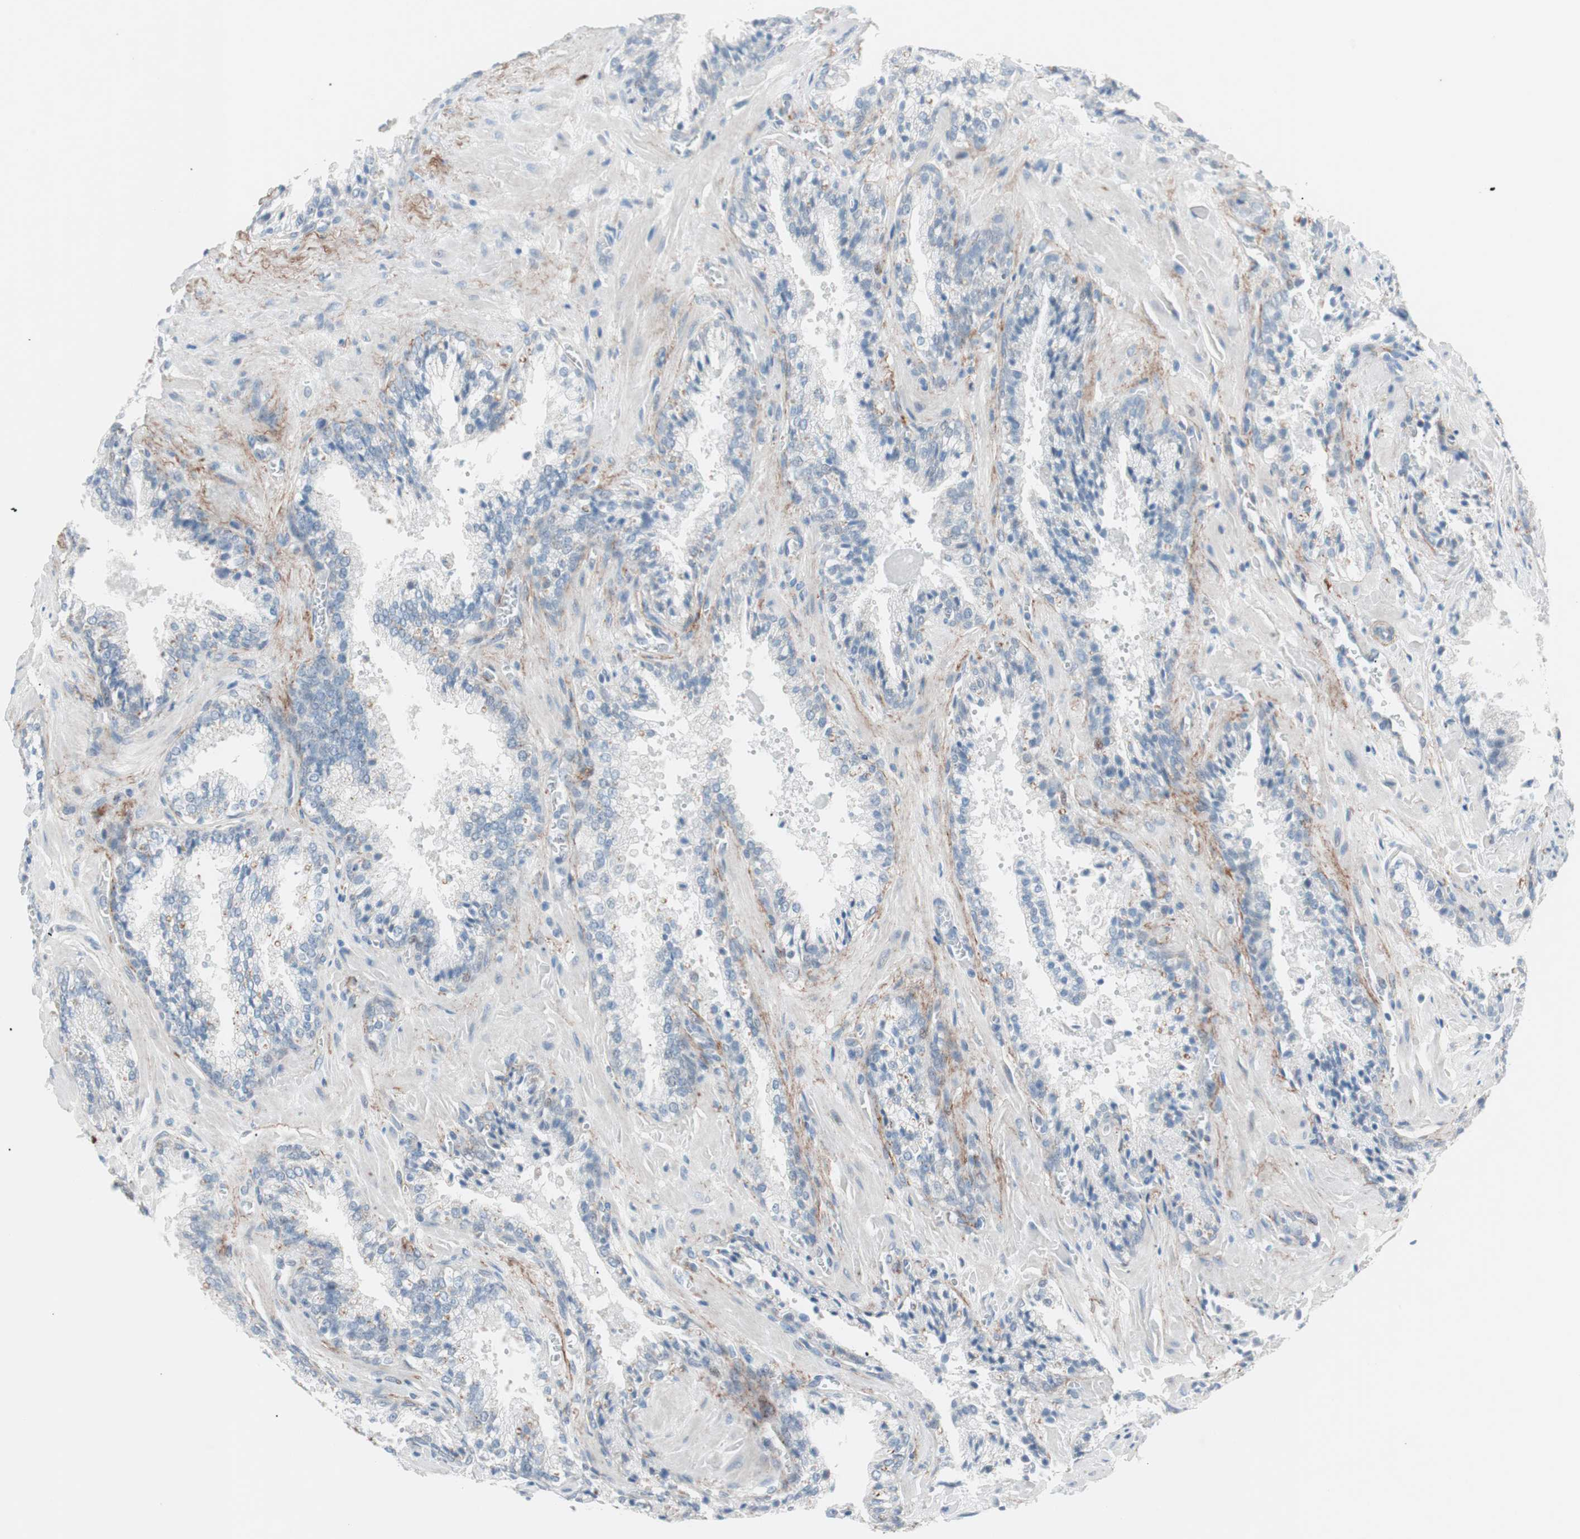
{"staining": {"intensity": "negative", "quantity": "none", "location": "none"}, "tissue": "prostate cancer", "cell_type": "Tumor cells", "image_type": "cancer", "snomed": [{"axis": "morphology", "description": "Adenocarcinoma, High grade"}, {"axis": "topography", "description": "Prostate"}], "caption": "DAB (3,3'-diaminobenzidine) immunohistochemical staining of human prostate high-grade adenocarcinoma demonstrates no significant staining in tumor cells.", "gene": "FOSL1", "patient": {"sex": "male", "age": 58}}